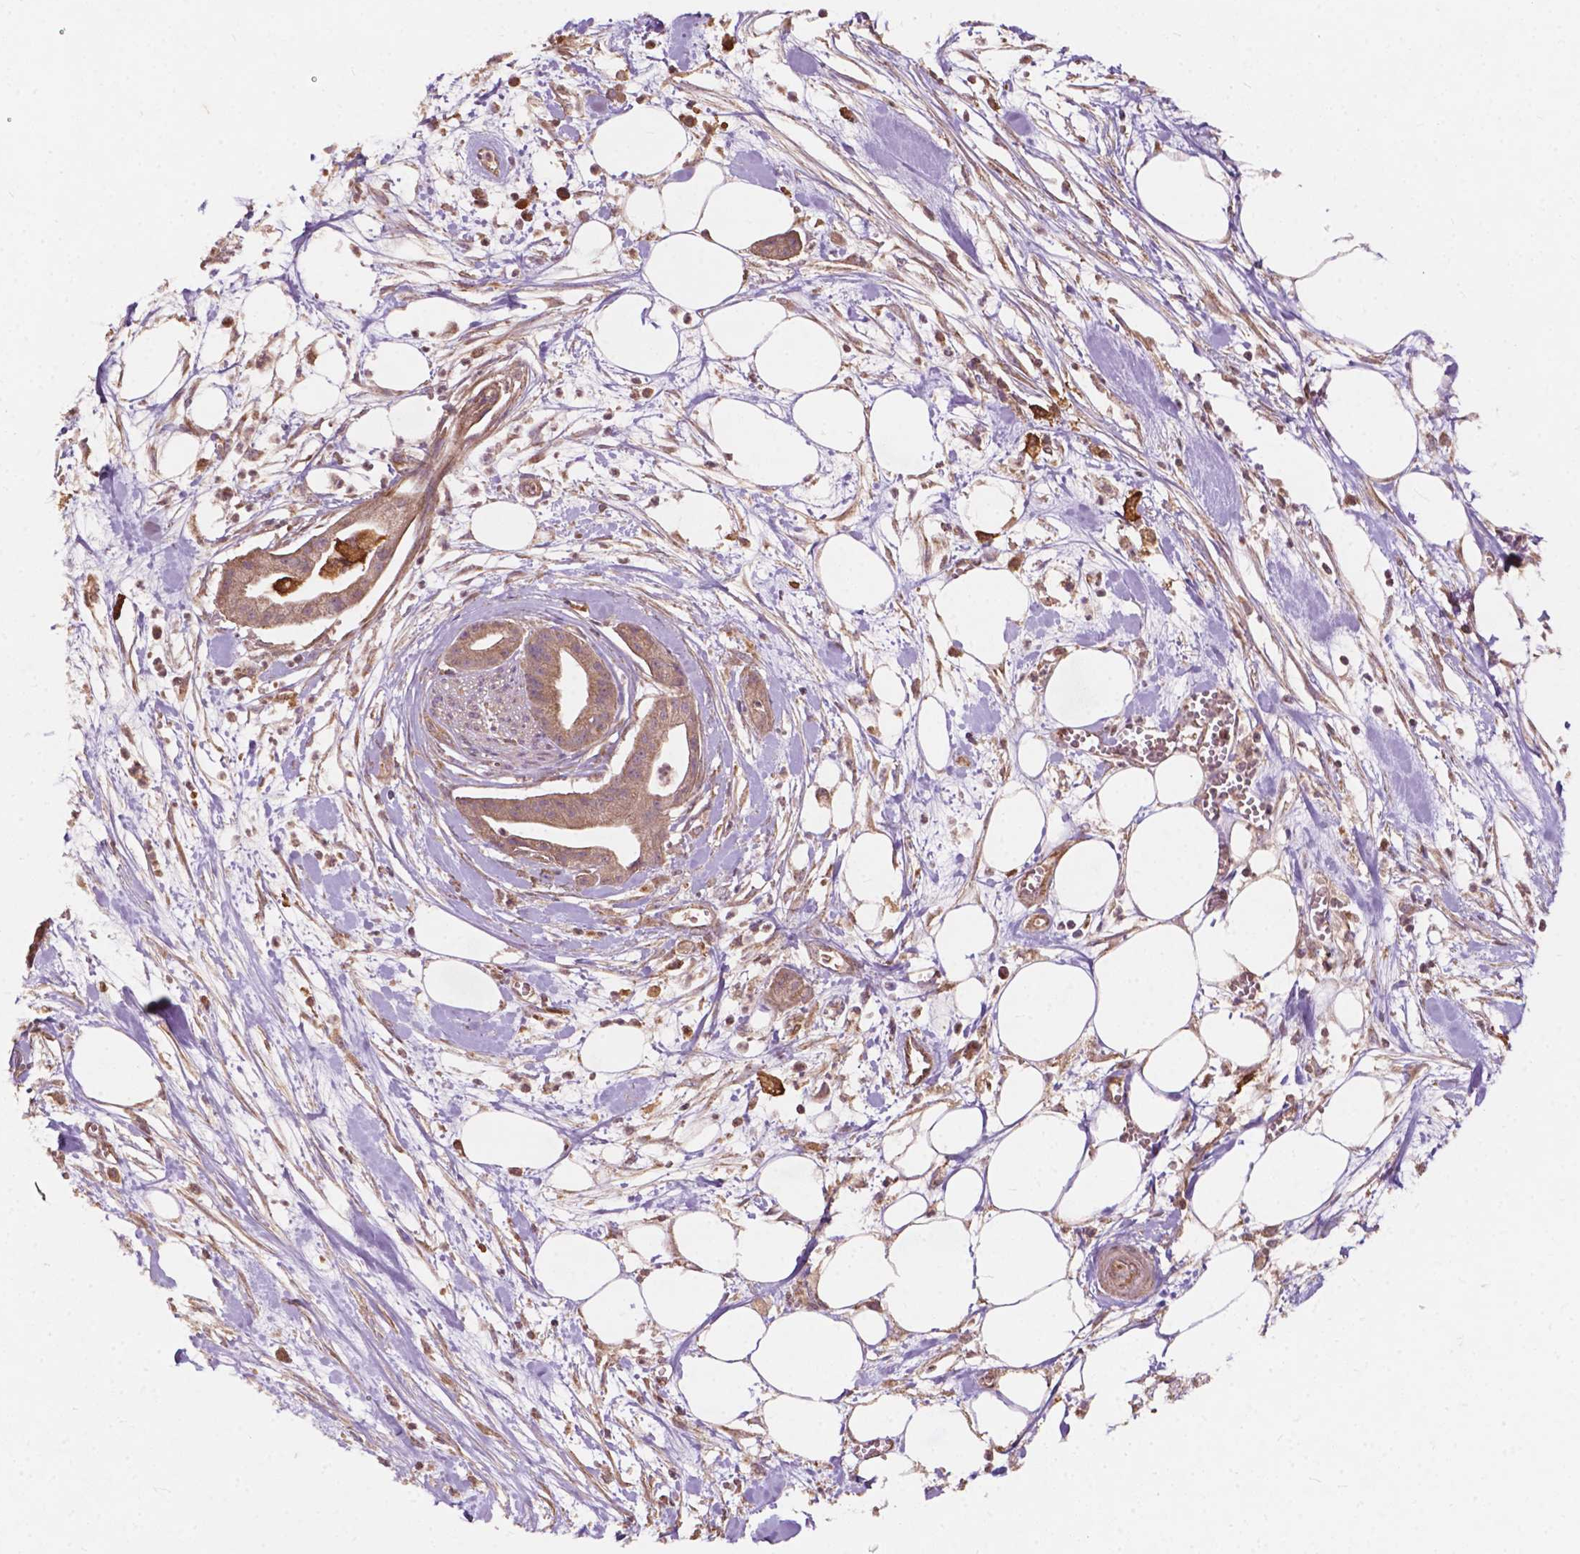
{"staining": {"intensity": "weak", "quantity": ">75%", "location": "cytoplasmic/membranous"}, "tissue": "pancreatic cancer", "cell_type": "Tumor cells", "image_type": "cancer", "snomed": [{"axis": "morphology", "description": "Normal tissue, NOS"}, {"axis": "morphology", "description": "Adenocarcinoma, NOS"}, {"axis": "topography", "description": "Lymph node"}, {"axis": "topography", "description": "Pancreas"}], "caption": "This is an image of immunohistochemistry staining of pancreatic adenocarcinoma, which shows weak expression in the cytoplasmic/membranous of tumor cells.", "gene": "CDC42BPA", "patient": {"sex": "female", "age": 58}}